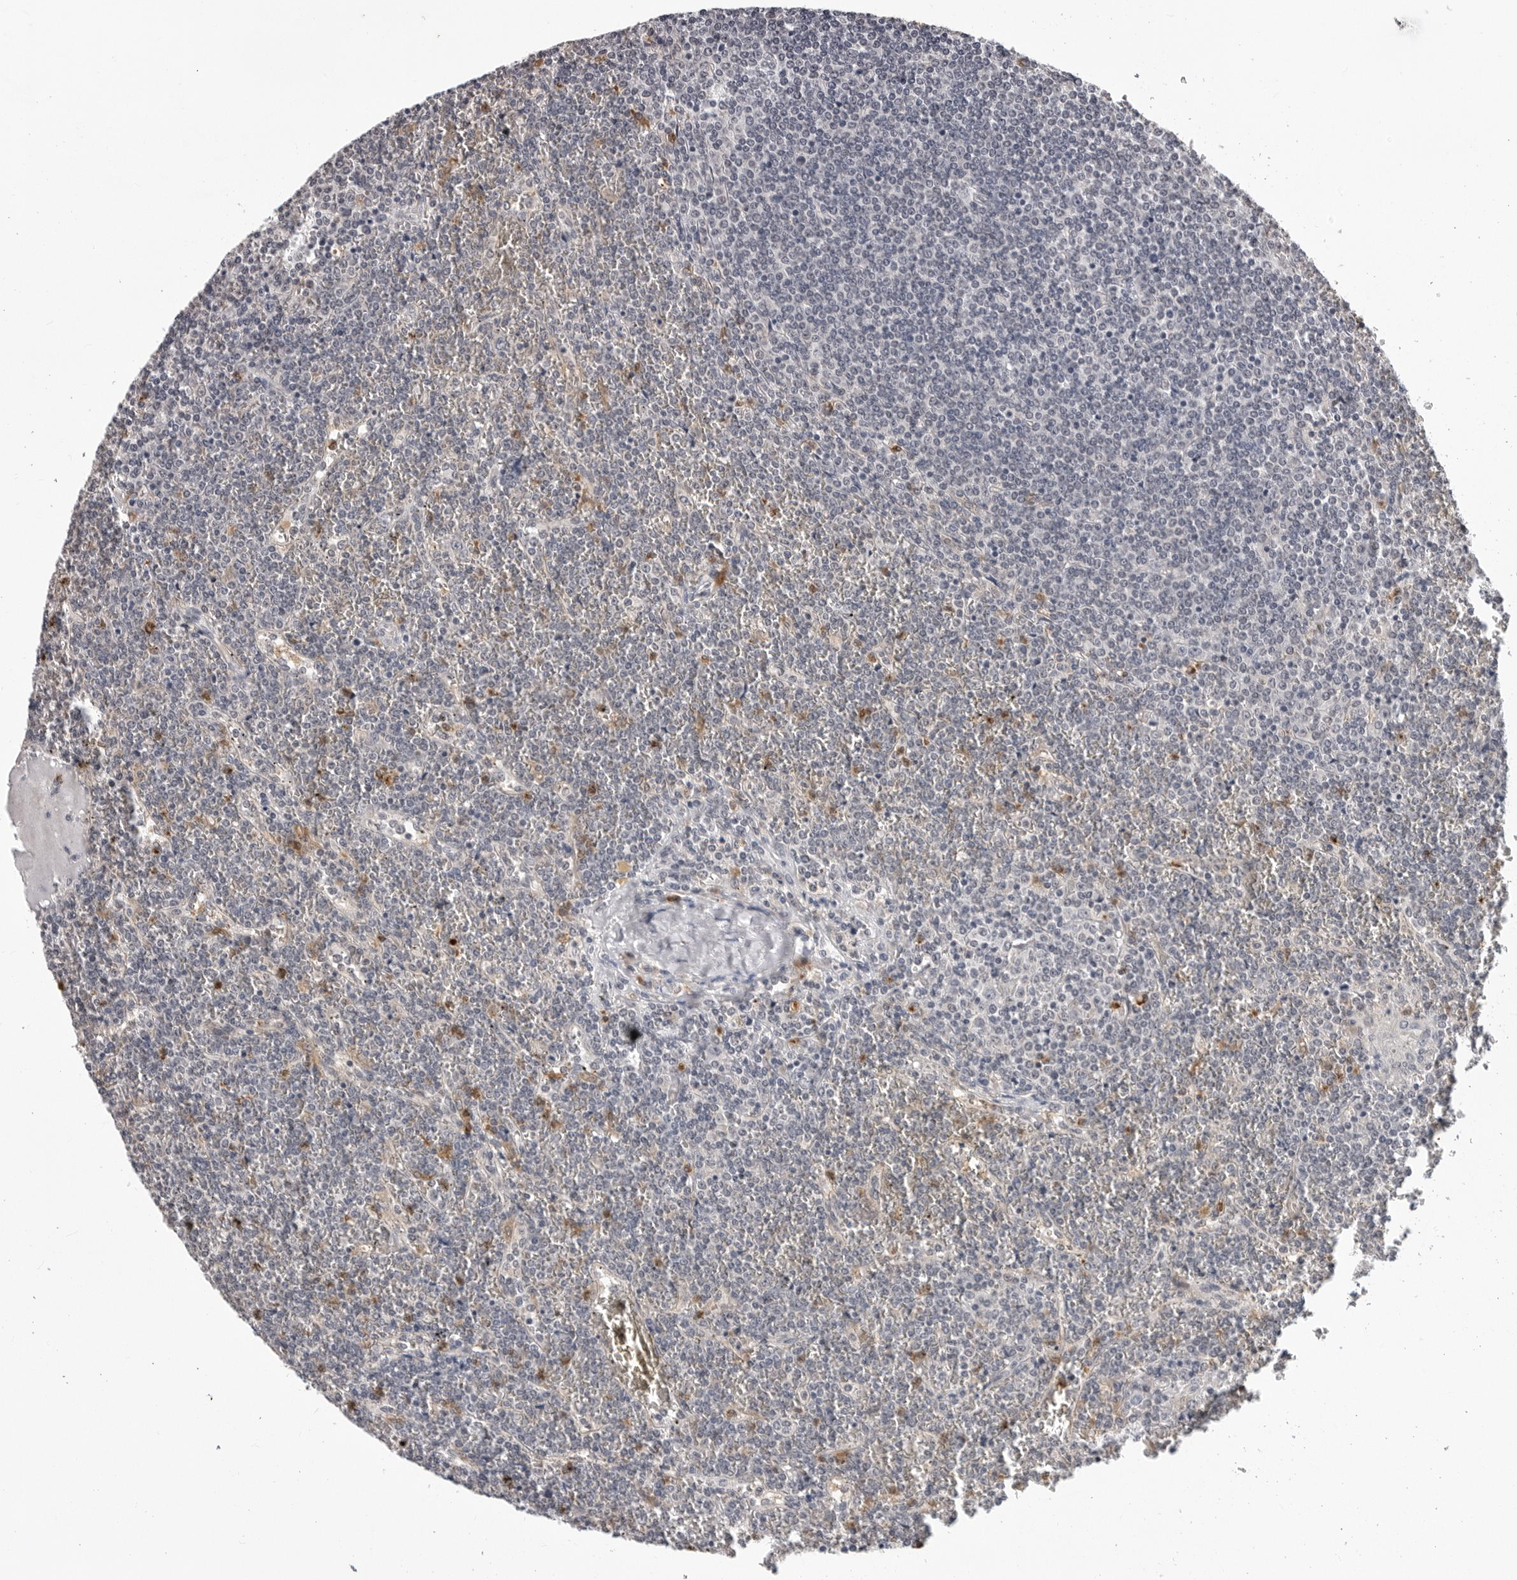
{"staining": {"intensity": "negative", "quantity": "none", "location": "none"}, "tissue": "lymphoma", "cell_type": "Tumor cells", "image_type": "cancer", "snomed": [{"axis": "morphology", "description": "Malignant lymphoma, non-Hodgkin's type, Low grade"}, {"axis": "topography", "description": "Spleen"}], "caption": "Photomicrograph shows no significant protein staining in tumor cells of malignant lymphoma, non-Hodgkin's type (low-grade).", "gene": "TRMT13", "patient": {"sex": "female", "age": 19}}